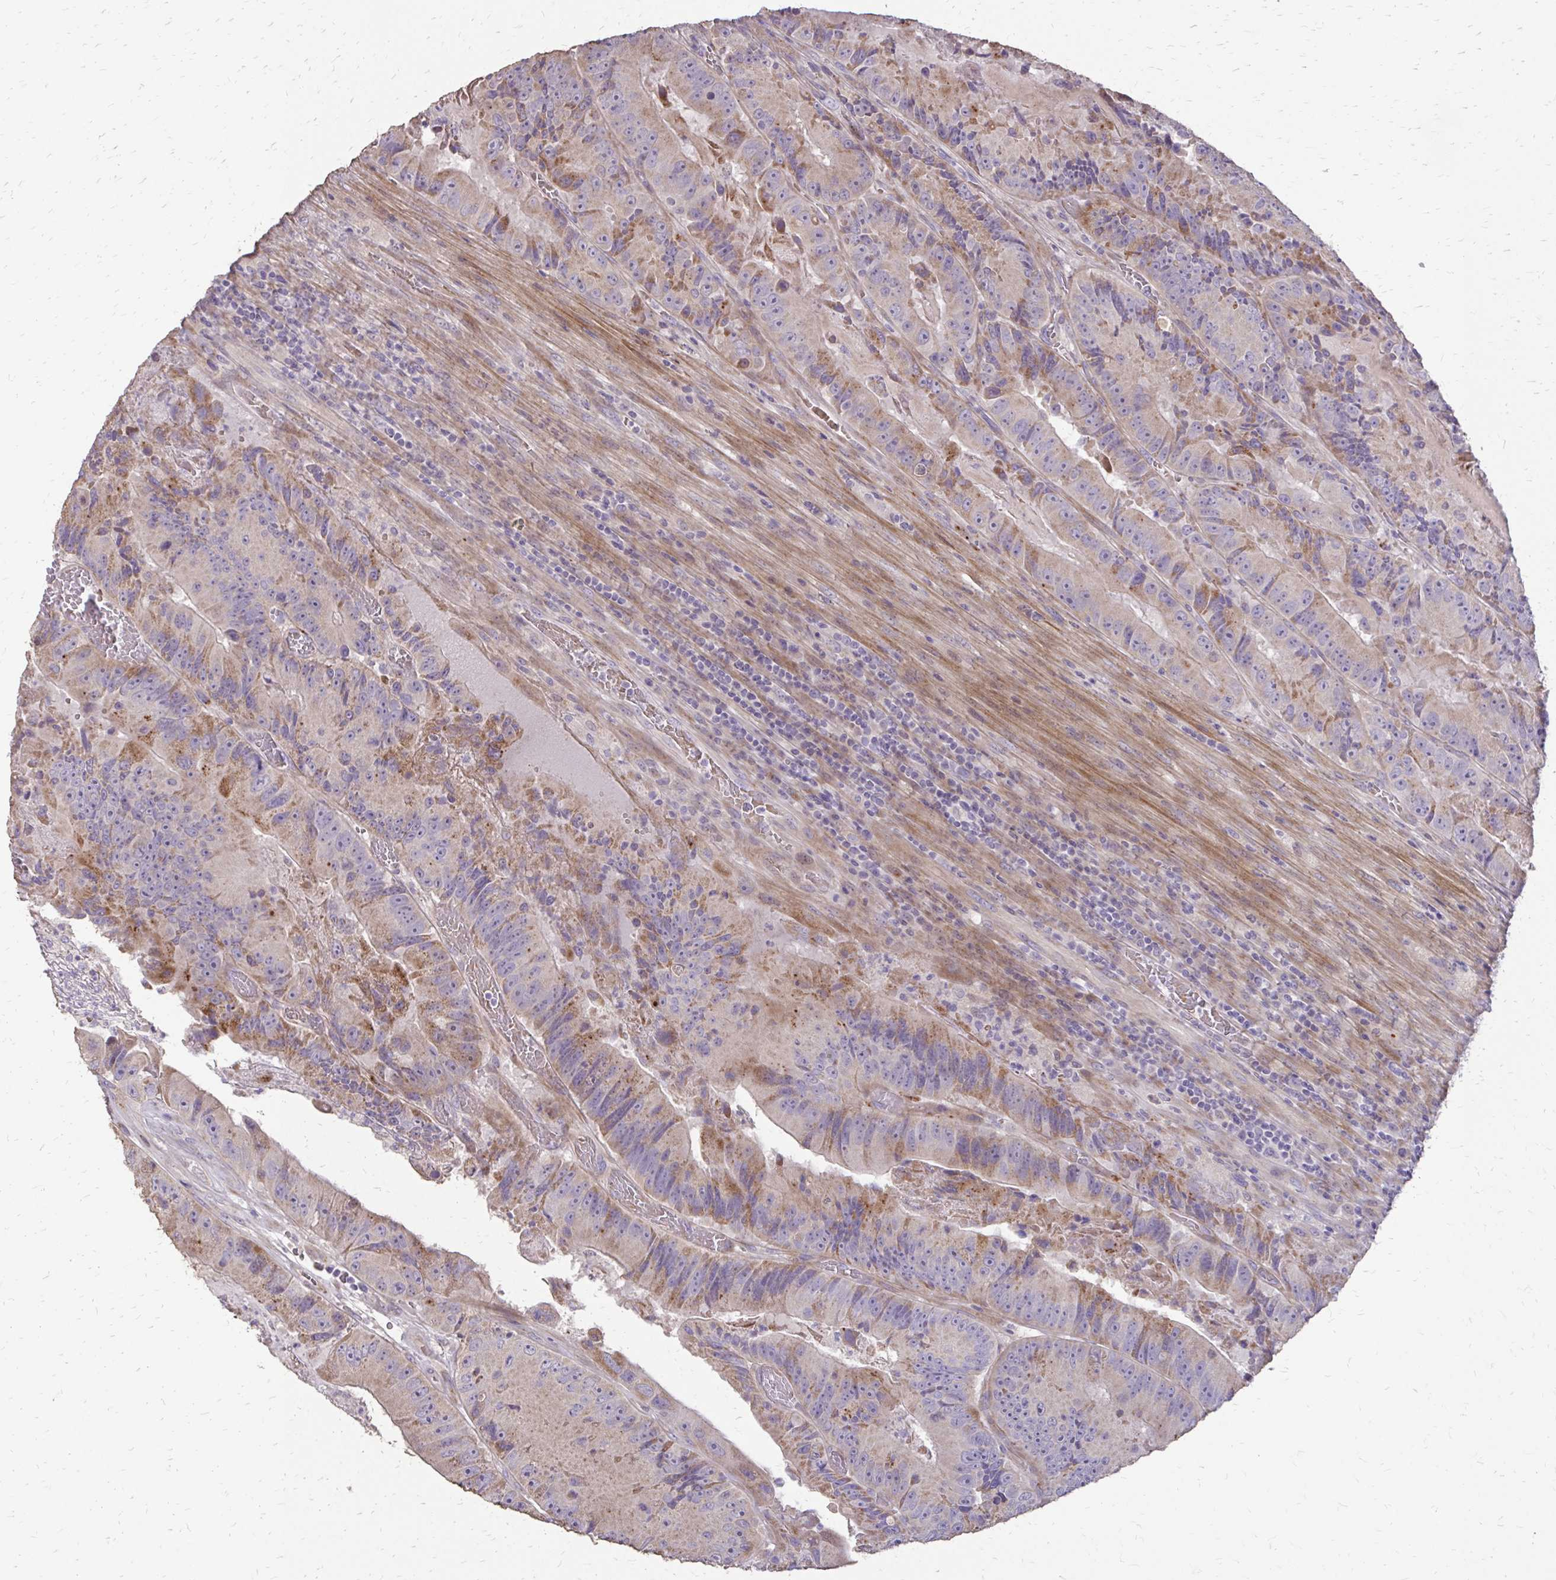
{"staining": {"intensity": "weak", "quantity": ">75%", "location": "cytoplasmic/membranous"}, "tissue": "colorectal cancer", "cell_type": "Tumor cells", "image_type": "cancer", "snomed": [{"axis": "morphology", "description": "Adenocarcinoma, NOS"}, {"axis": "topography", "description": "Colon"}], "caption": "Protein expression analysis of human colorectal cancer (adenocarcinoma) reveals weak cytoplasmic/membranous expression in approximately >75% of tumor cells. (DAB IHC with brightfield microscopy, high magnification).", "gene": "MYORG", "patient": {"sex": "female", "age": 86}}